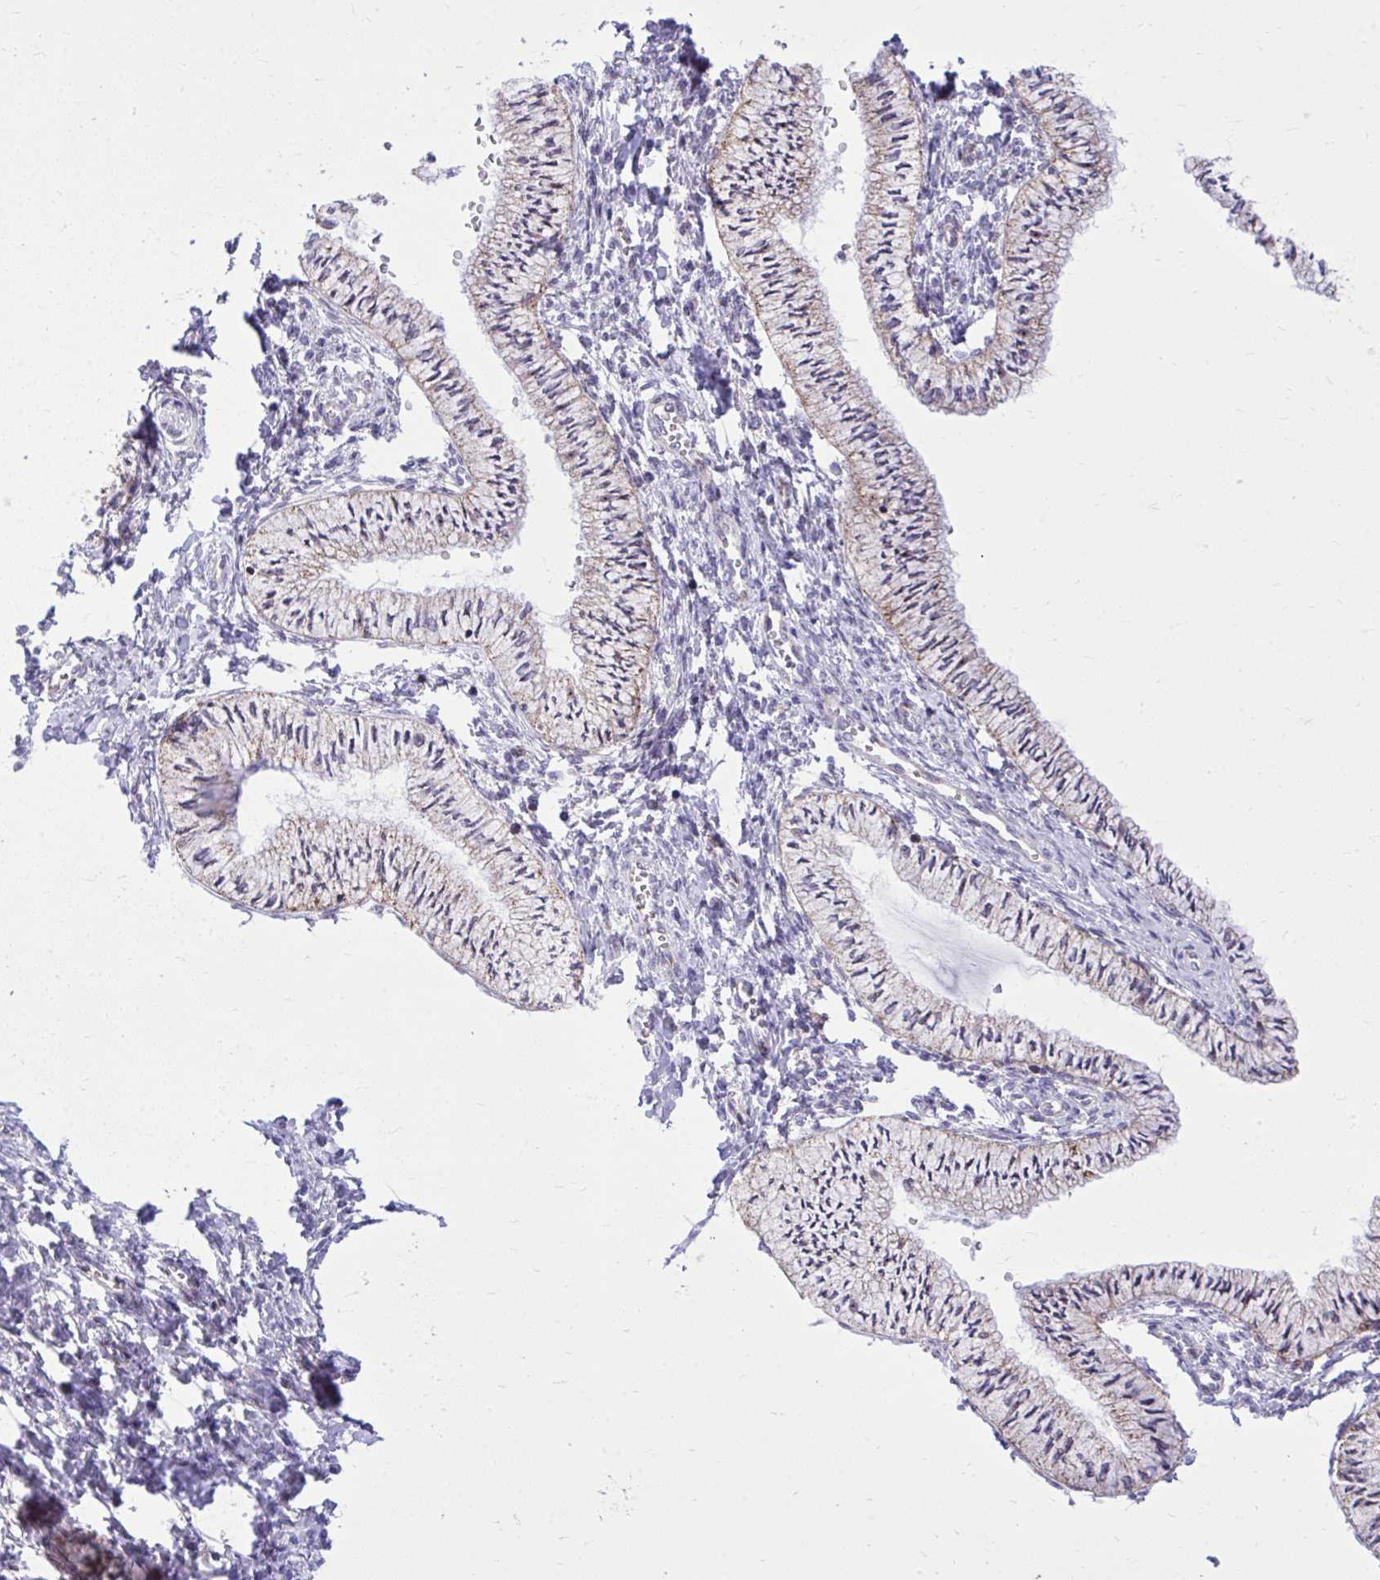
{"staining": {"intensity": "moderate", "quantity": ">75%", "location": "cytoplasmic/membranous"}, "tissue": "cervix", "cell_type": "Glandular cells", "image_type": "normal", "snomed": [{"axis": "morphology", "description": "Normal tissue, NOS"}, {"axis": "topography", "description": "Cervix"}], "caption": "The micrograph reveals staining of normal cervix, revealing moderate cytoplasmic/membranous protein staining (brown color) within glandular cells. (DAB (3,3'-diaminobenzidine) IHC, brown staining for protein, blue staining for nuclei).", "gene": "GPRIN3", "patient": {"sex": "female", "age": 24}}